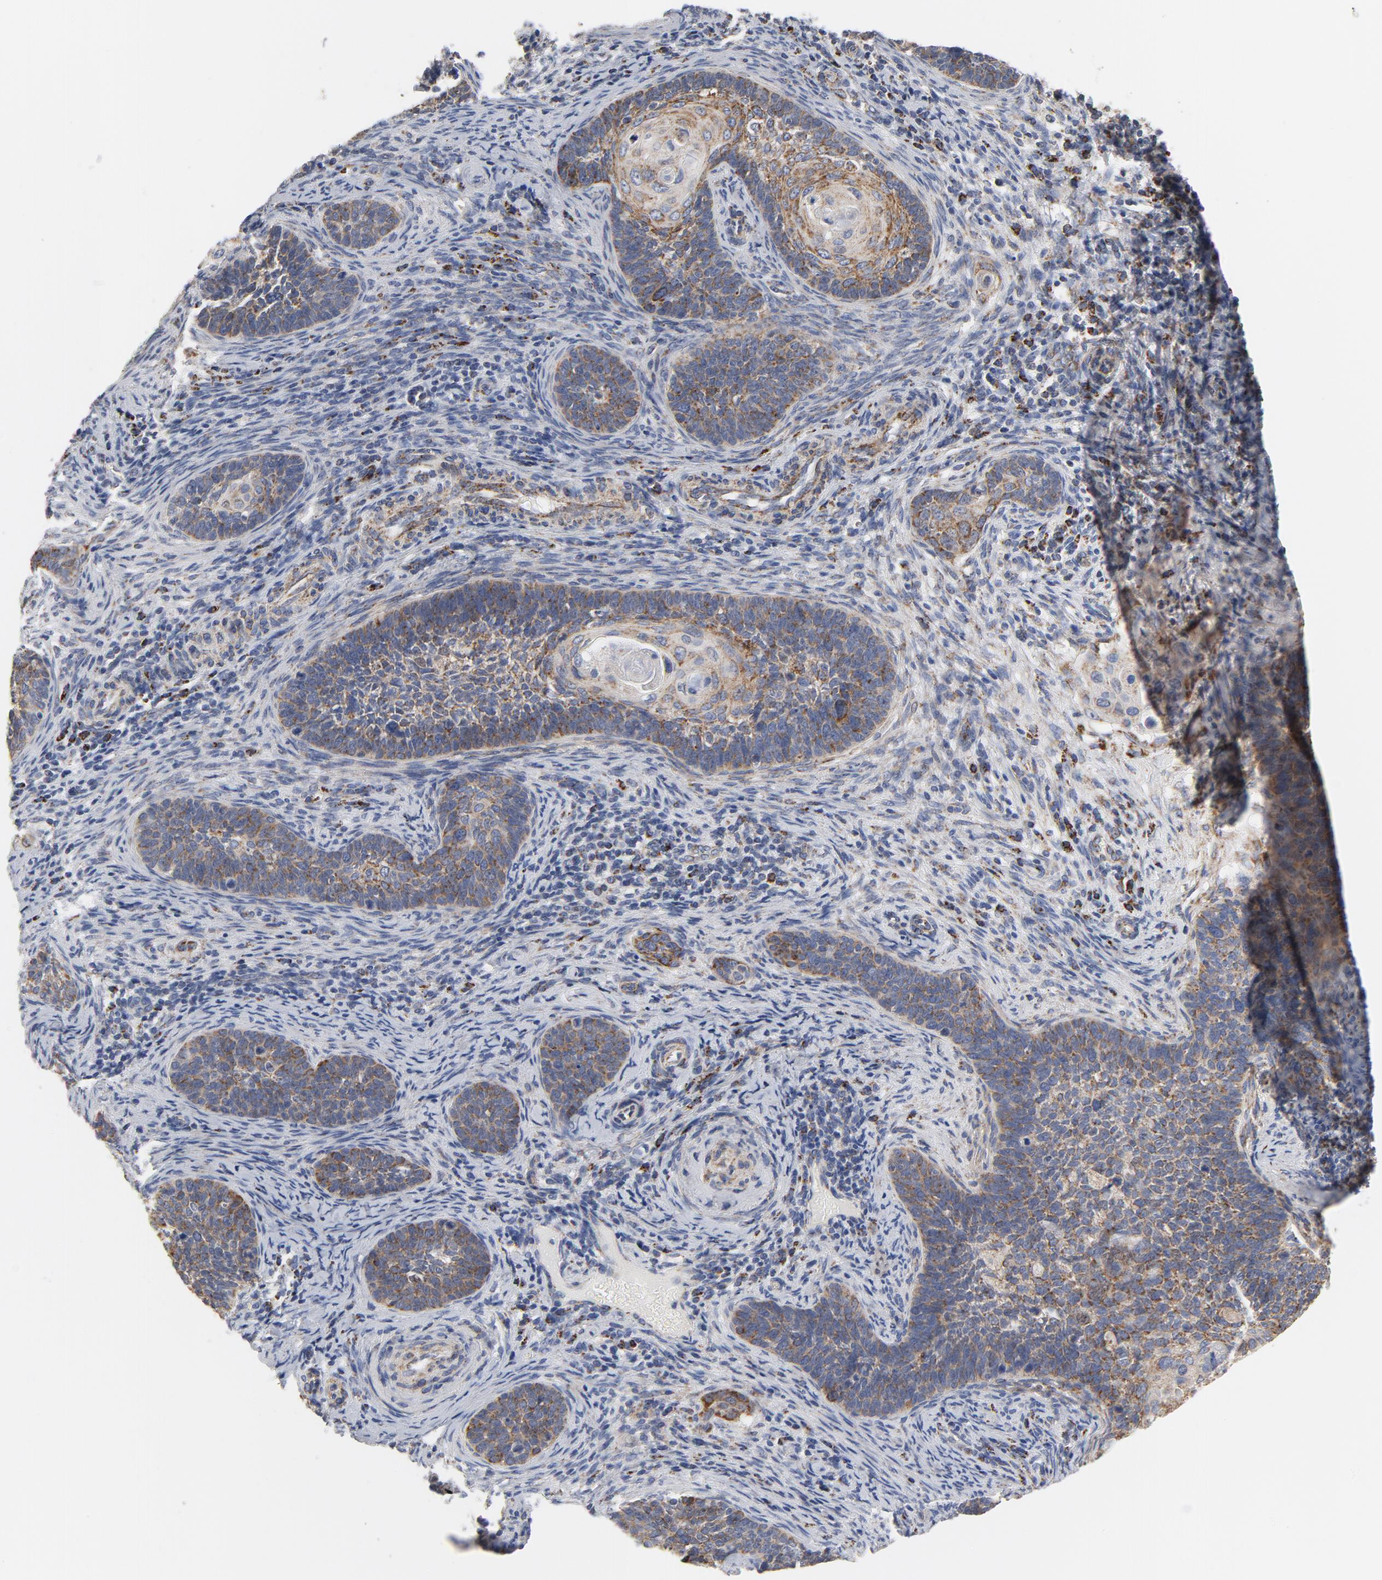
{"staining": {"intensity": "weak", "quantity": ">75%", "location": "cytoplasmic/membranous"}, "tissue": "cervical cancer", "cell_type": "Tumor cells", "image_type": "cancer", "snomed": [{"axis": "morphology", "description": "Squamous cell carcinoma, NOS"}, {"axis": "topography", "description": "Cervix"}], "caption": "IHC of squamous cell carcinoma (cervical) displays low levels of weak cytoplasmic/membranous staining in approximately >75% of tumor cells. (IHC, brightfield microscopy, high magnification).", "gene": "NDUFV2", "patient": {"sex": "female", "age": 33}}